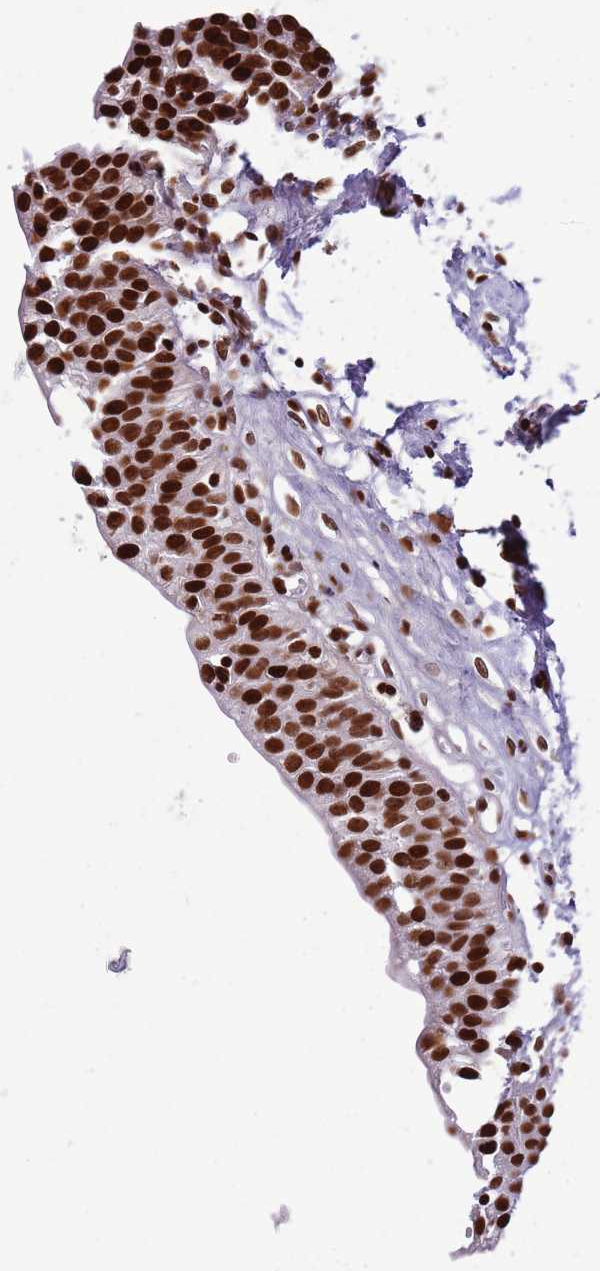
{"staining": {"intensity": "strong", "quantity": ">75%", "location": "nuclear"}, "tissue": "urinary bladder", "cell_type": "Urothelial cells", "image_type": "normal", "snomed": [{"axis": "morphology", "description": "Normal tissue, NOS"}, {"axis": "topography", "description": "Urinary bladder"}], "caption": "Protein expression analysis of normal urinary bladder shows strong nuclear positivity in approximately >75% of urothelial cells.", "gene": "WASHC4", "patient": {"sex": "male", "age": 51}}